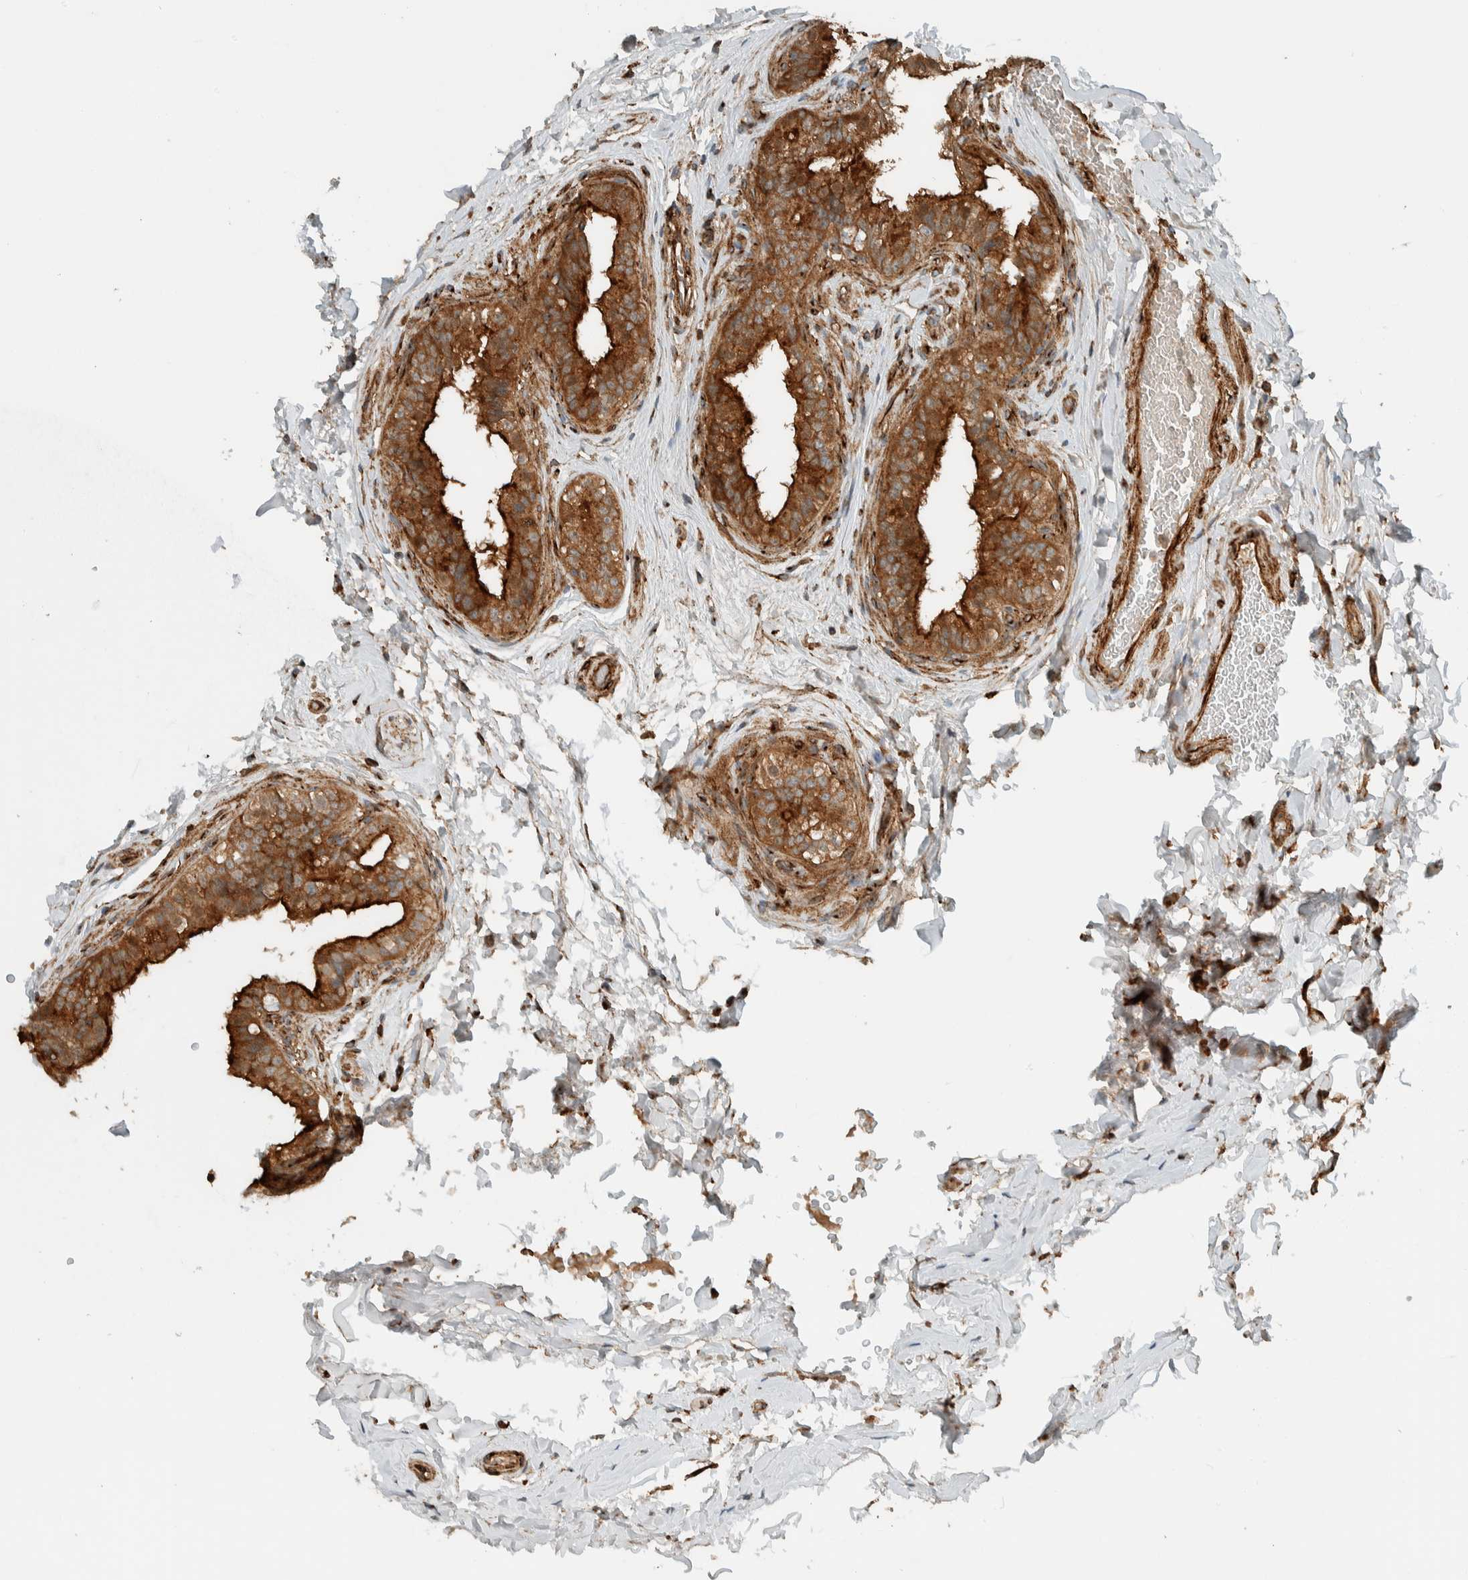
{"staining": {"intensity": "strong", "quantity": "25%-75%", "location": "cytoplasmic/membranous"}, "tissue": "epididymis", "cell_type": "Glandular cells", "image_type": "normal", "snomed": [{"axis": "morphology", "description": "Normal tissue, NOS"}, {"axis": "topography", "description": "Testis"}, {"axis": "topography", "description": "Epididymis"}], "caption": "Immunohistochemical staining of unremarkable human epididymis reveals strong cytoplasmic/membranous protein positivity in approximately 25%-75% of glandular cells.", "gene": "EXOC7", "patient": {"sex": "male", "age": 36}}